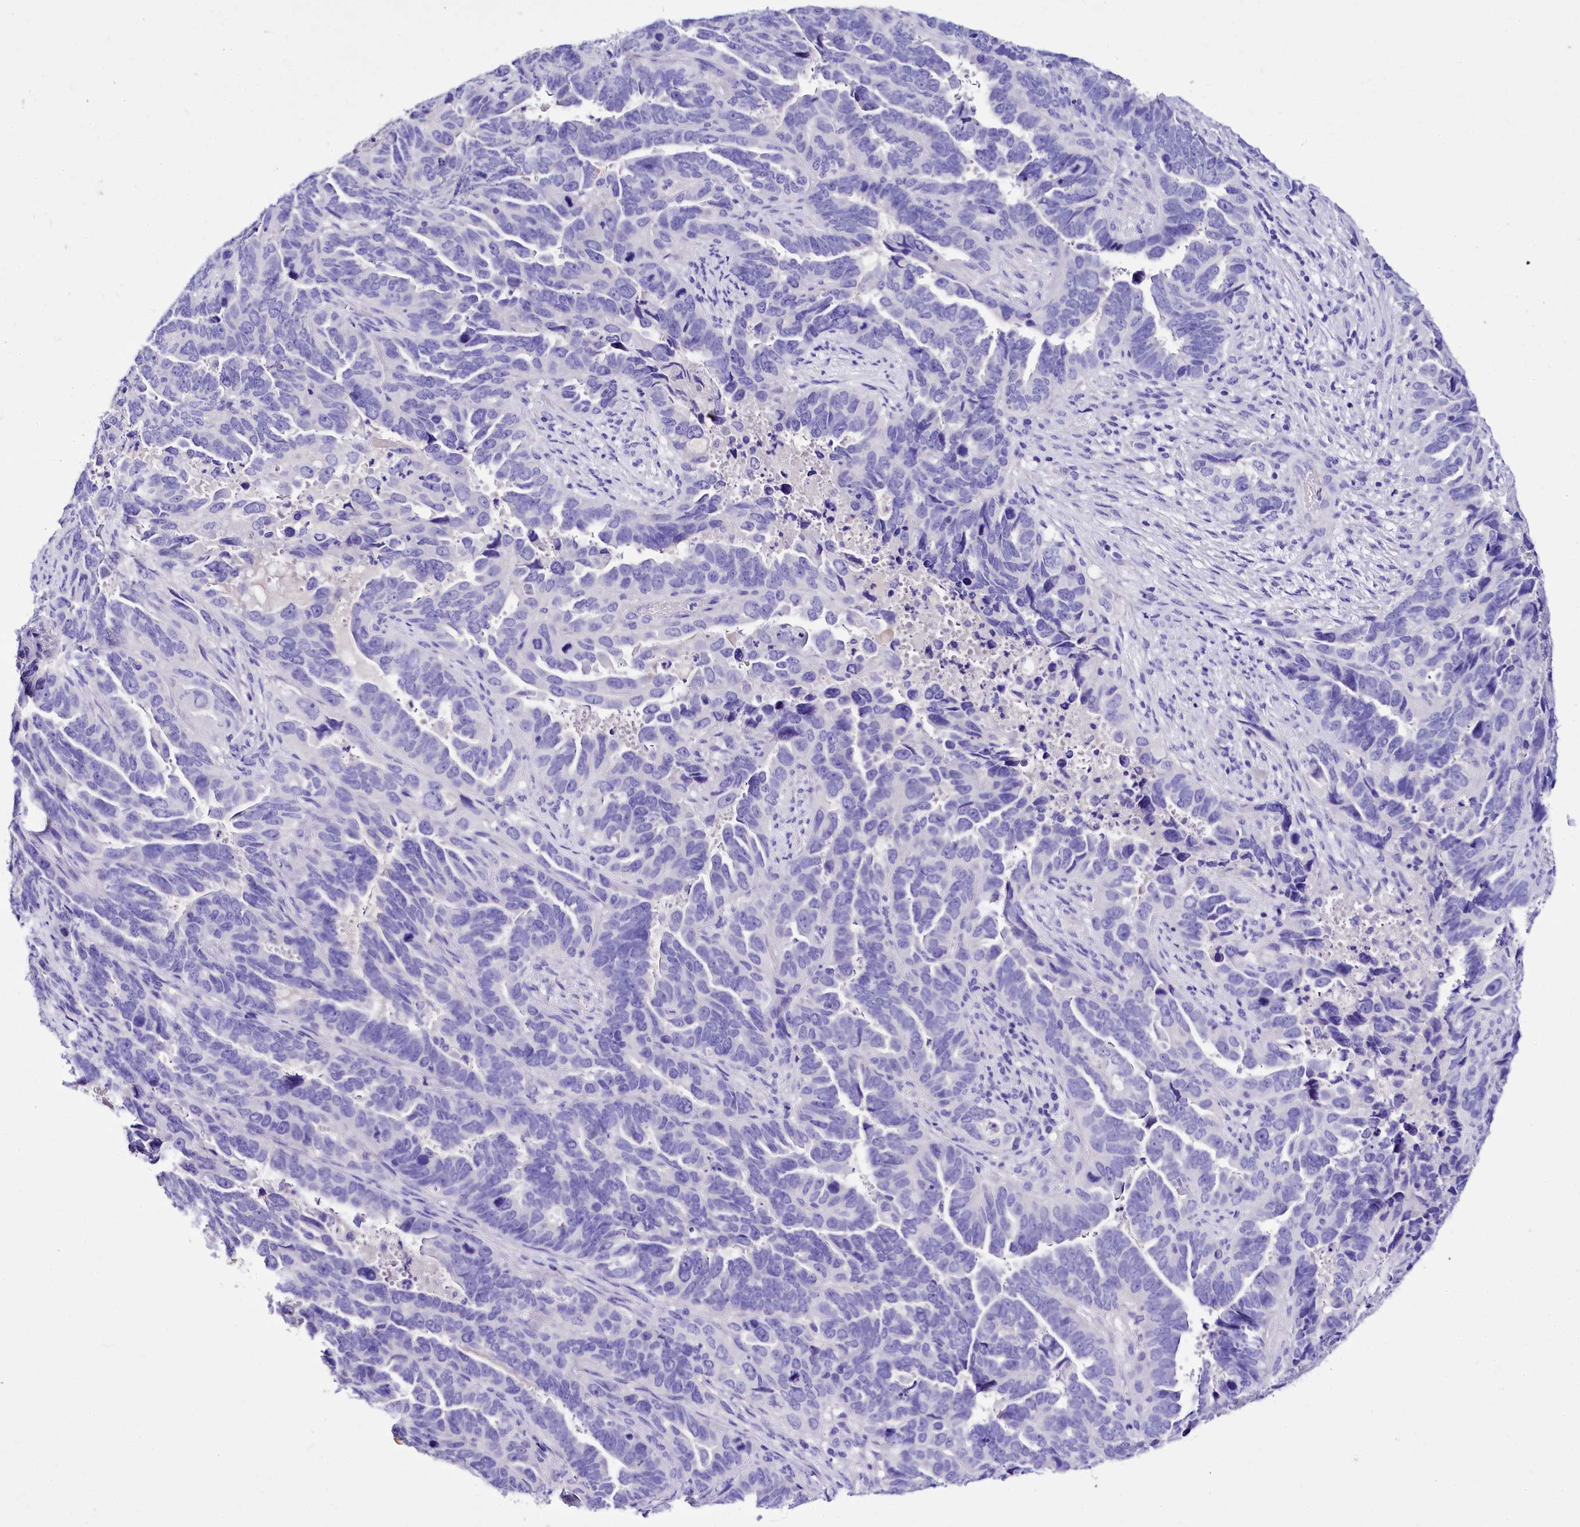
{"staining": {"intensity": "negative", "quantity": "none", "location": "none"}, "tissue": "endometrial cancer", "cell_type": "Tumor cells", "image_type": "cancer", "snomed": [{"axis": "morphology", "description": "Adenocarcinoma, NOS"}, {"axis": "topography", "description": "Endometrium"}], "caption": "IHC image of endometrial cancer stained for a protein (brown), which exhibits no staining in tumor cells.", "gene": "A2ML1", "patient": {"sex": "female", "age": 65}}